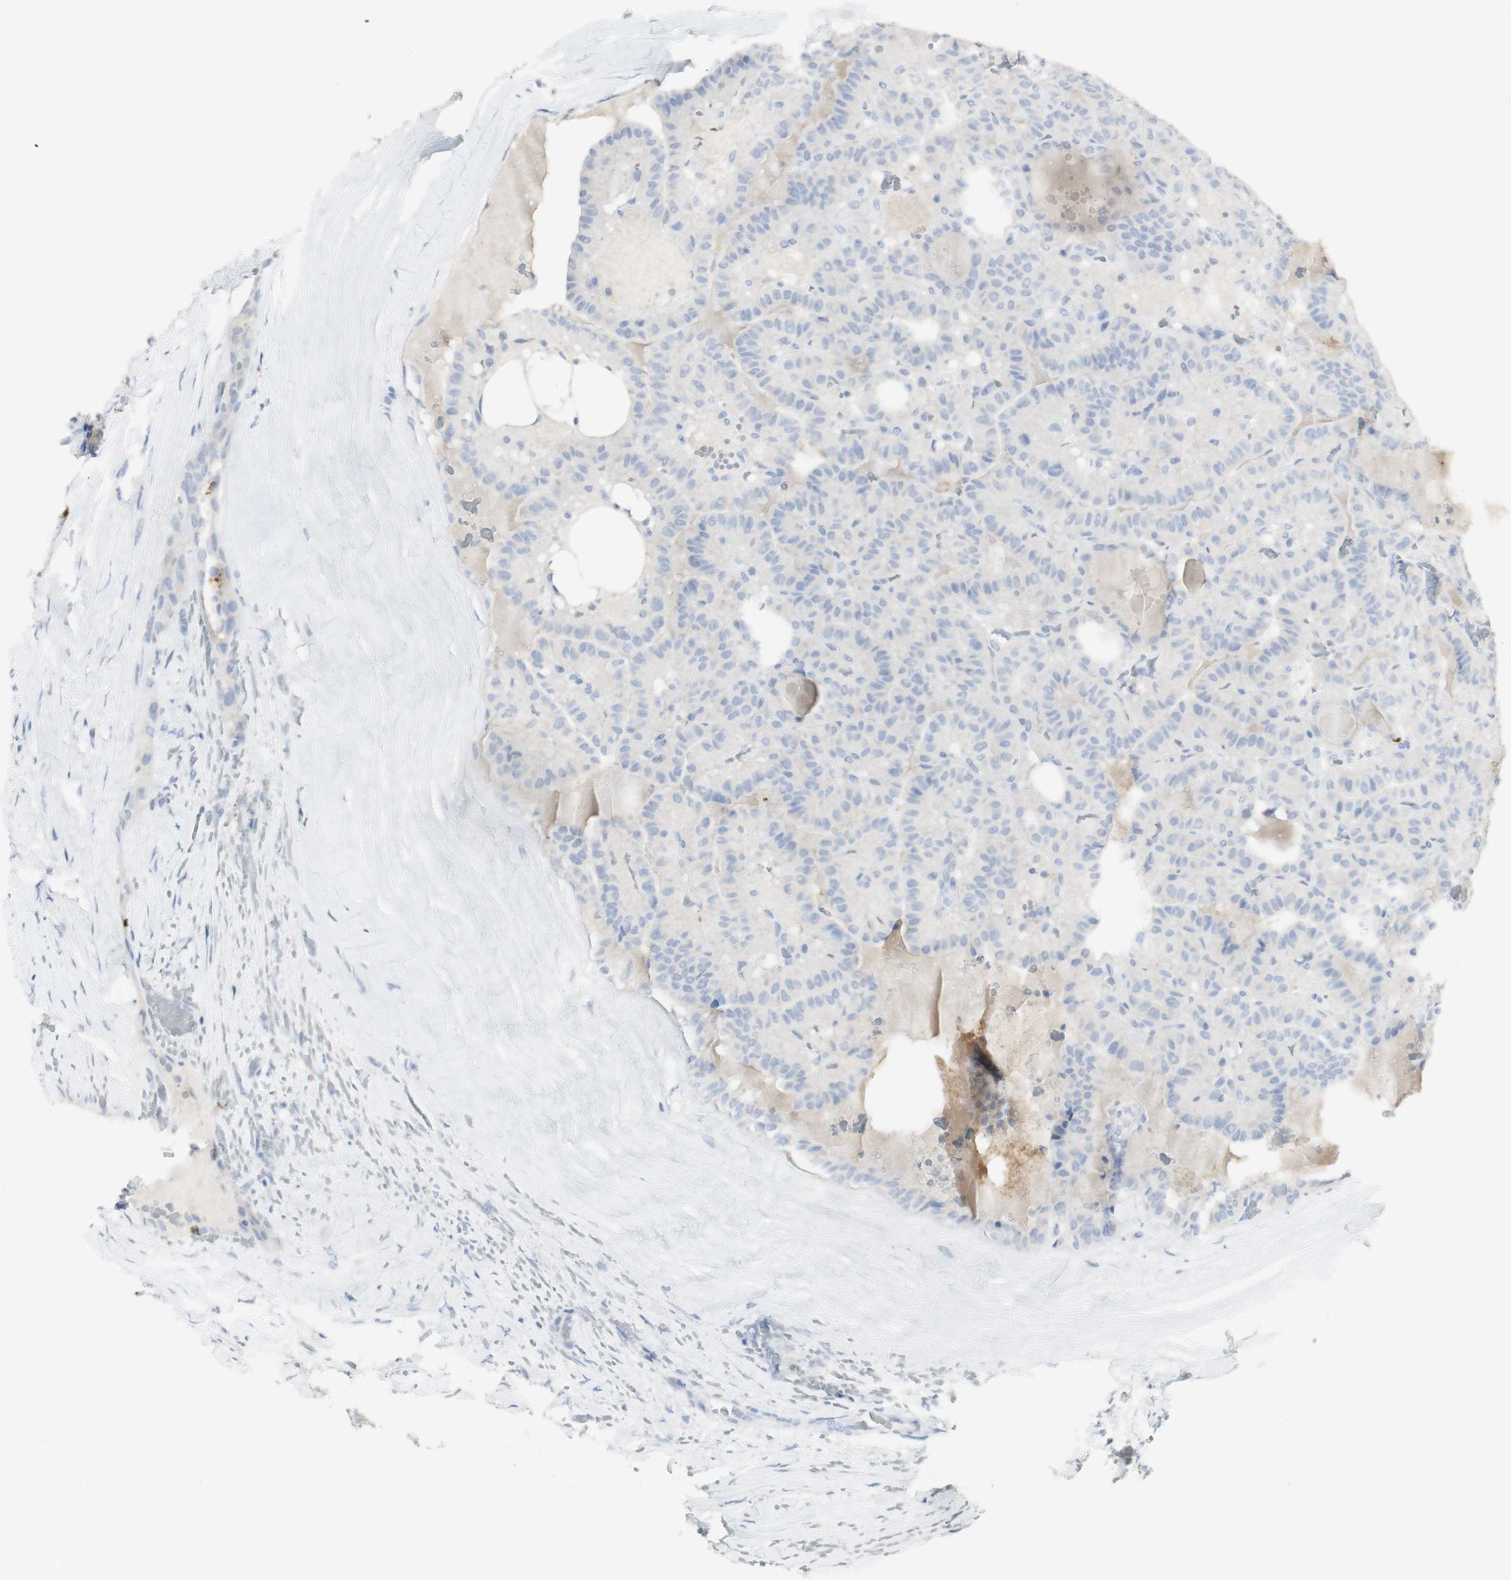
{"staining": {"intensity": "negative", "quantity": "none", "location": "none"}, "tissue": "thyroid cancer", "cell_type": "Tumor cells", "image_type": "cancer", "snomed": [{"axis": "morphology", "description": "Papillary adenocarcinoma, NOS"}, {"axis": "topography", "description": "Thyroid gland"}], "caption": "Immunohistochemistry (IHC) histopathology image of human papillary adenocarcinoma (thyroid) stained for a protein (brown), which exhibits no positivity in tumor cells.", "gene": "CD207", "patient": {"sex": "male", "age": 77}}